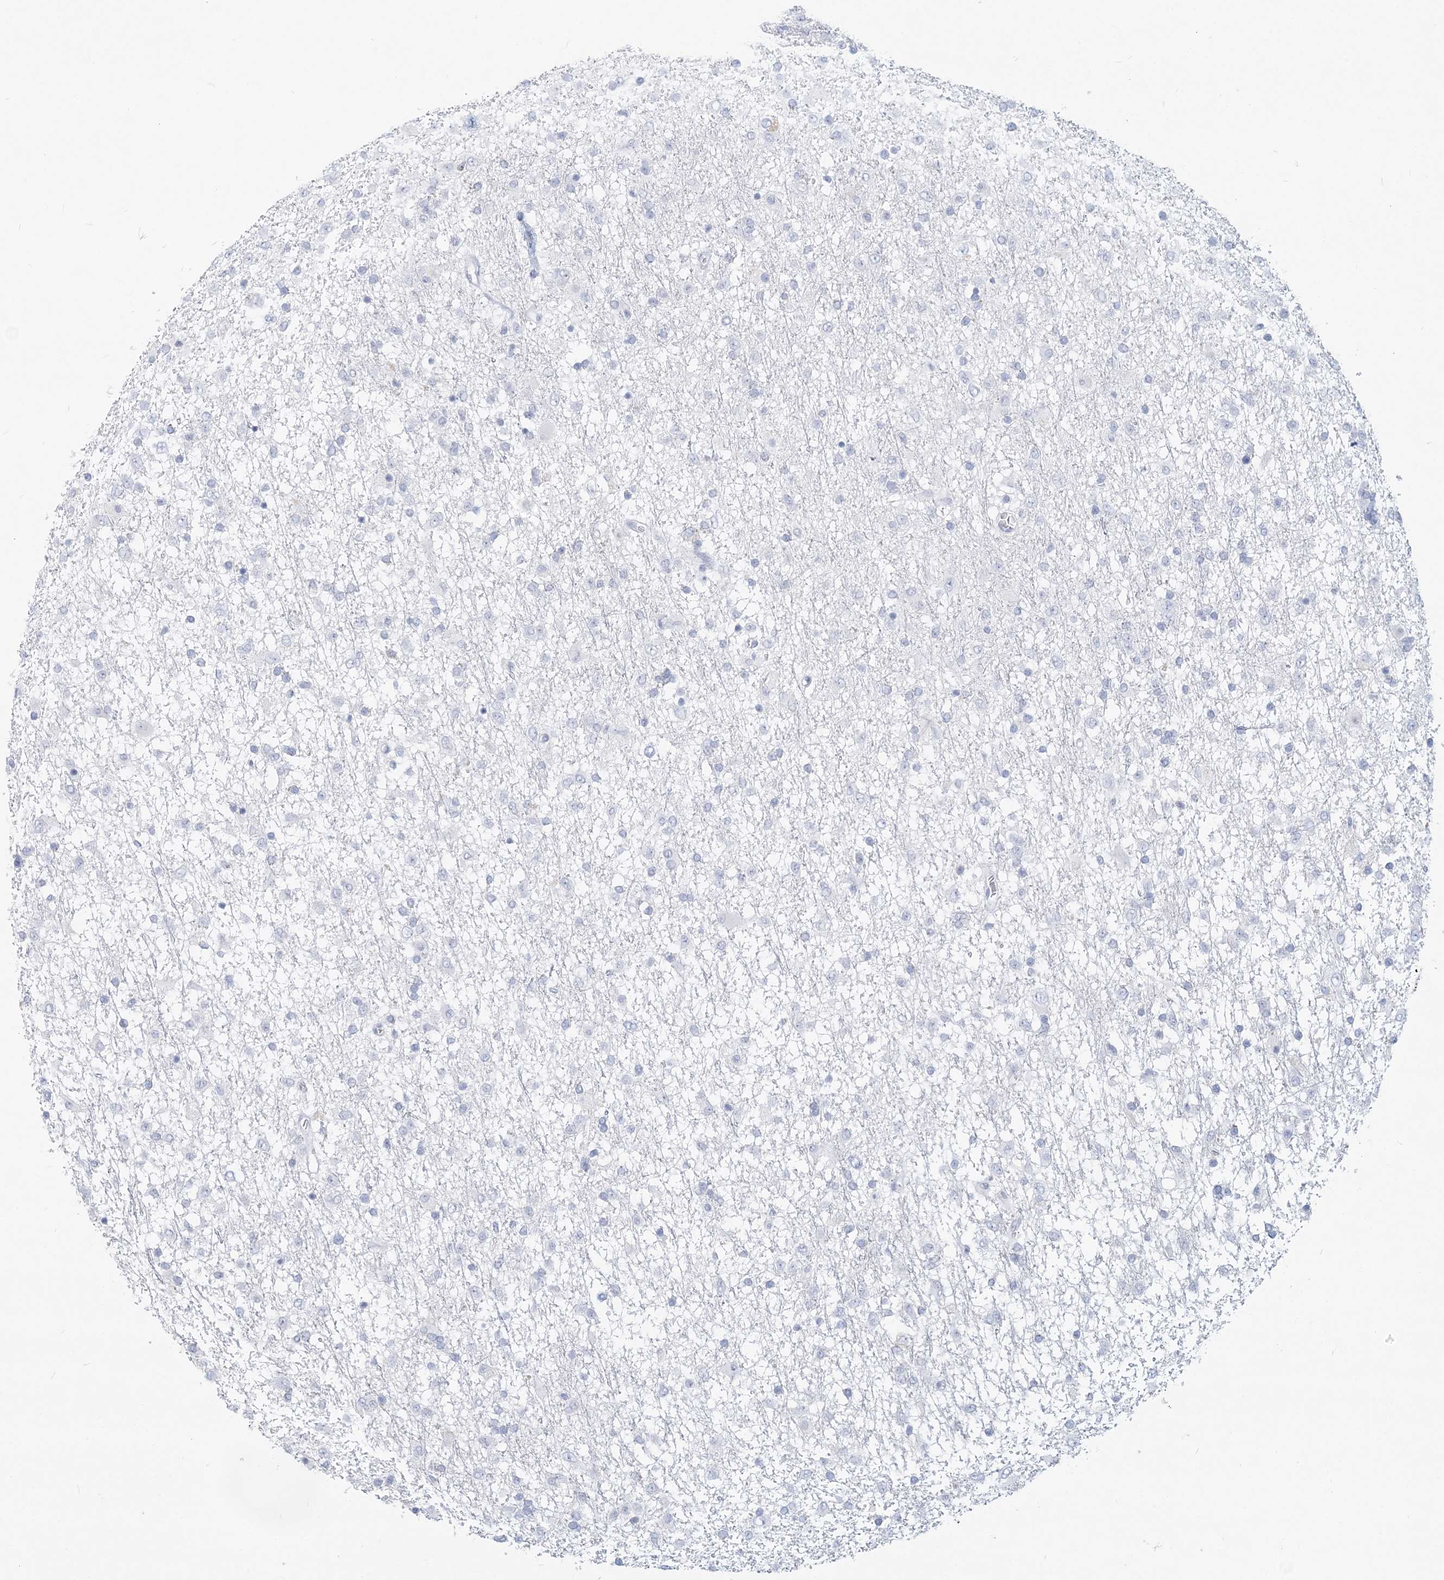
{"staining": {"intensity": "negative", "quantity": "none", "location": "none"}, "tissue": "glioma", "cell_type": "Tumor cells", "image_type": "cancer", "snomed": [{"axis": "morphology", "description": "Glioma, malignant, Low grade"}, {"axis": "topography", "description": "Brain"}], "caption": "IHC photomicrograph of neoplastic tissue: malignant glioma (low-grade) stained with DAB shows no significant protein positivity in tumor cells.", "gene": "CSN1S1", "patient": {"sex": "male", "age": 65}}